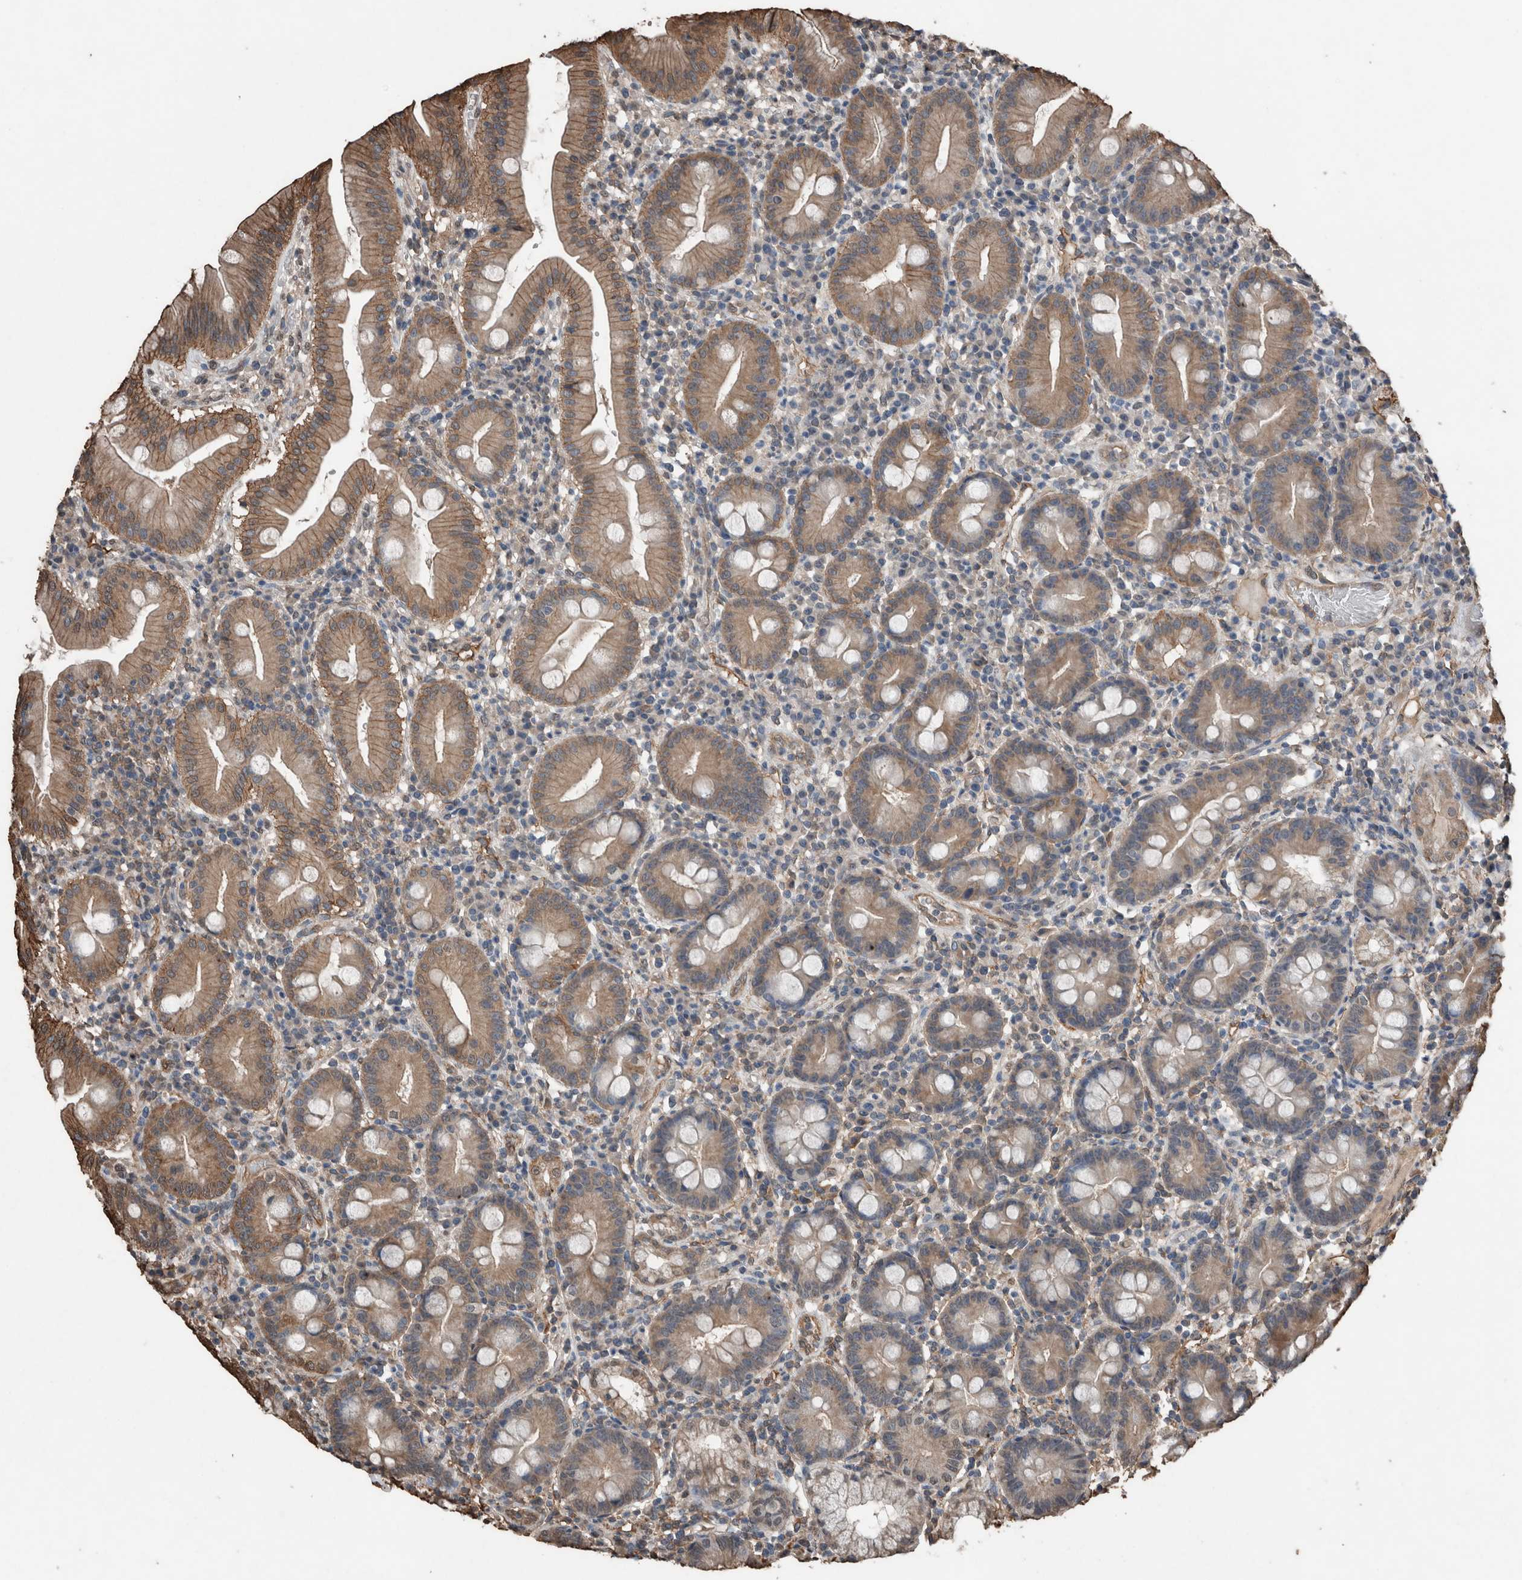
{"staining": {"intensity": "weak", "quantity": "25%-75%", "location": "cytoplasmic/membranous"}, "tissue": "duodenum", "cell_type": "Glandular cells", "image_type": "normal", "snomed": [{"axis": "morphology", "description": "Normal tissue, NOS"}, {"axis": "topography", "description": "Duodenum"}], "caption": "The histopathology image demonstrates staining of benign duodenum, revealing weak cytoplasmic/membranous protein expression (brown color) within glandular cells.", "gene": "S100A10", "patient": {"sex": "male", "age": 50}}